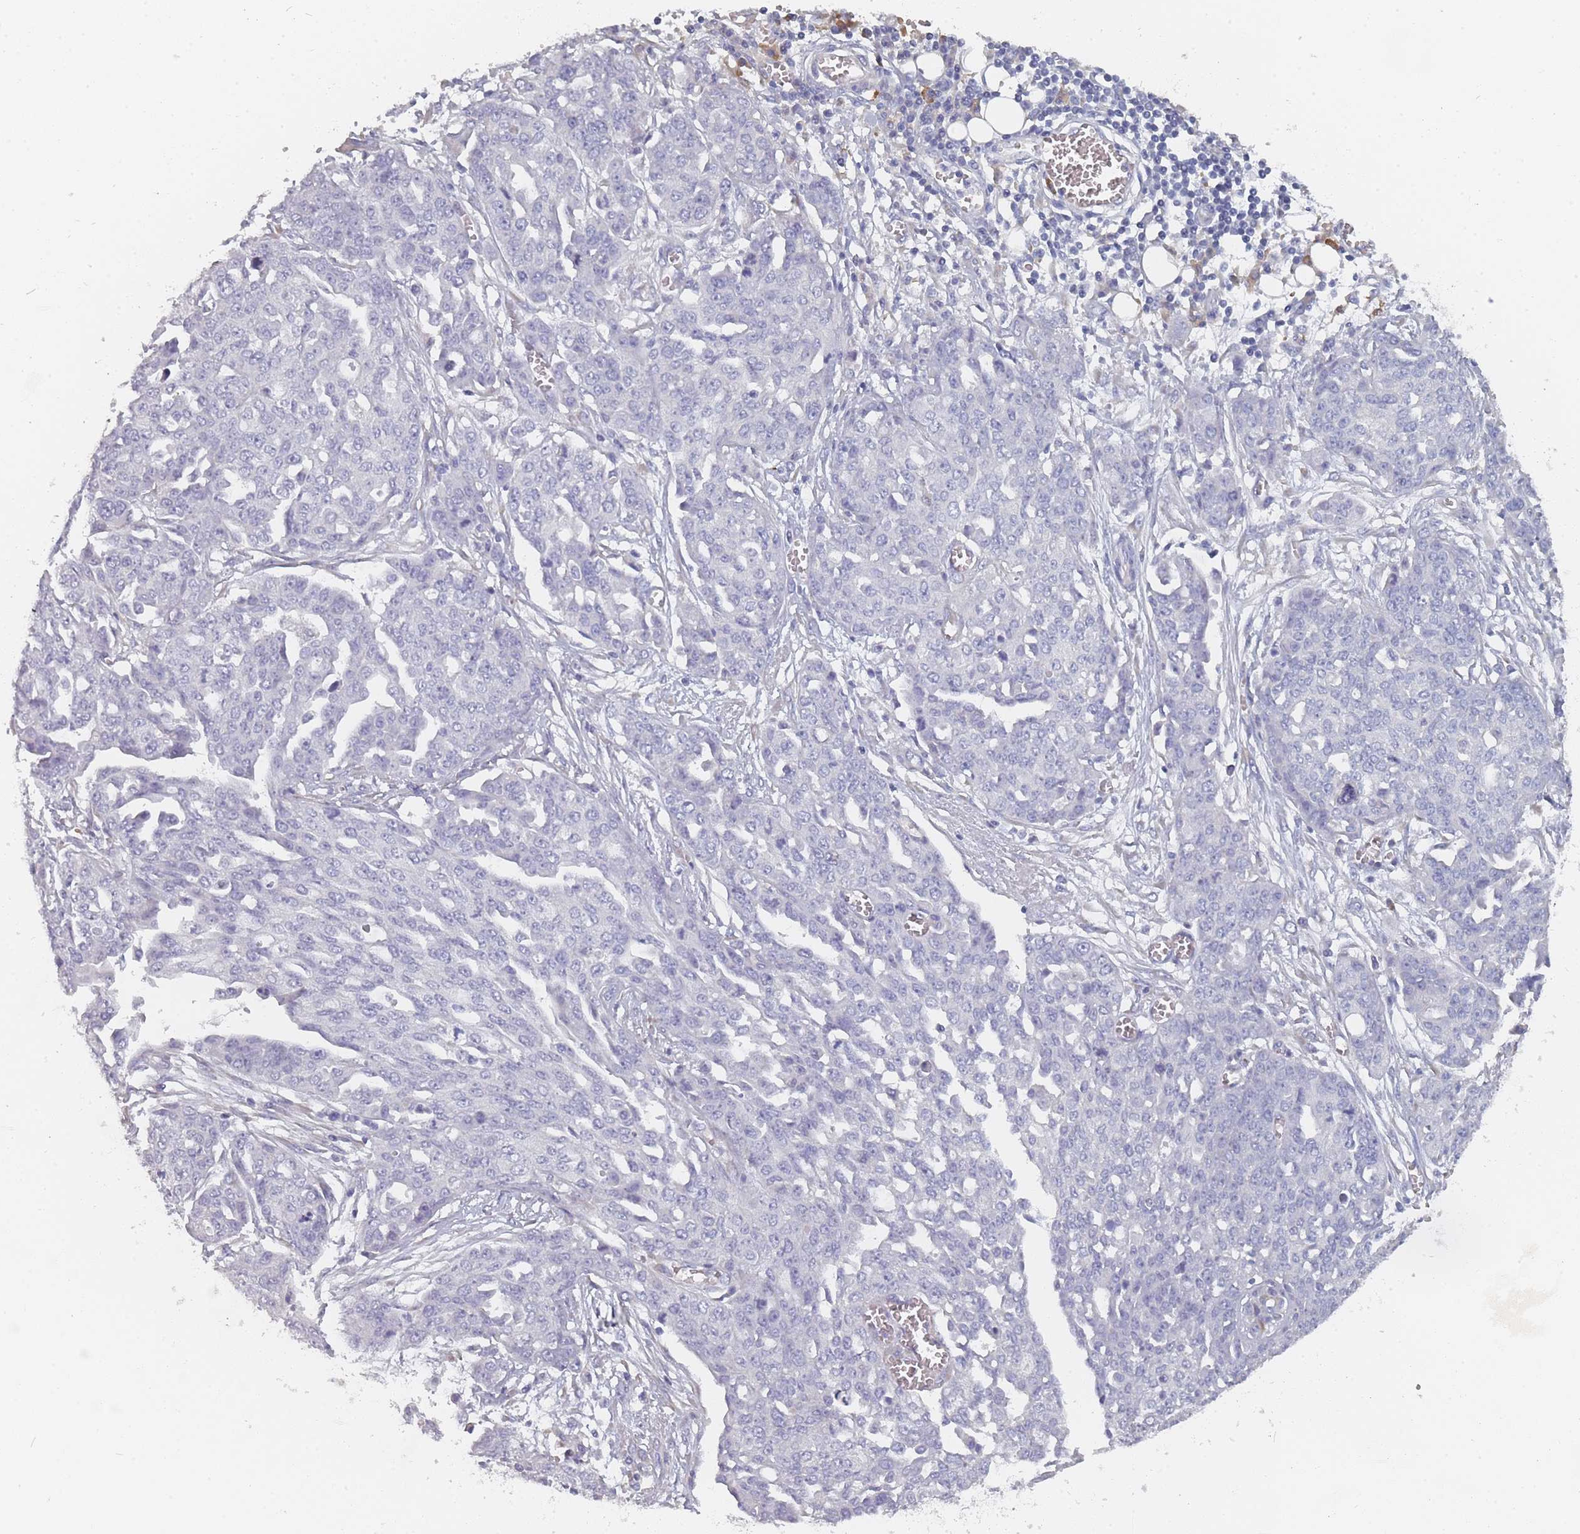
{"staining": {"intensity": "negative", "quantity": "none", "location": "none"}, "tissue": "ovarian cancer", "cell_type": "Tumor cells", "image_type": "cancer", "snomed": [{"axis": "morphology", "description": "Cystadenocarcinoma, serous, NOS"}, {"axis": "topography", "description": "Soft tissue"}, {"axis": "topography", "description": "Ovary"}], "caption": "IHC of serous cystadenocarcinoma (ovarian) reveals no positivity in tumor cells.", "gene": "SLC35E4", "patient": {"sex": "female", "age": 57}}